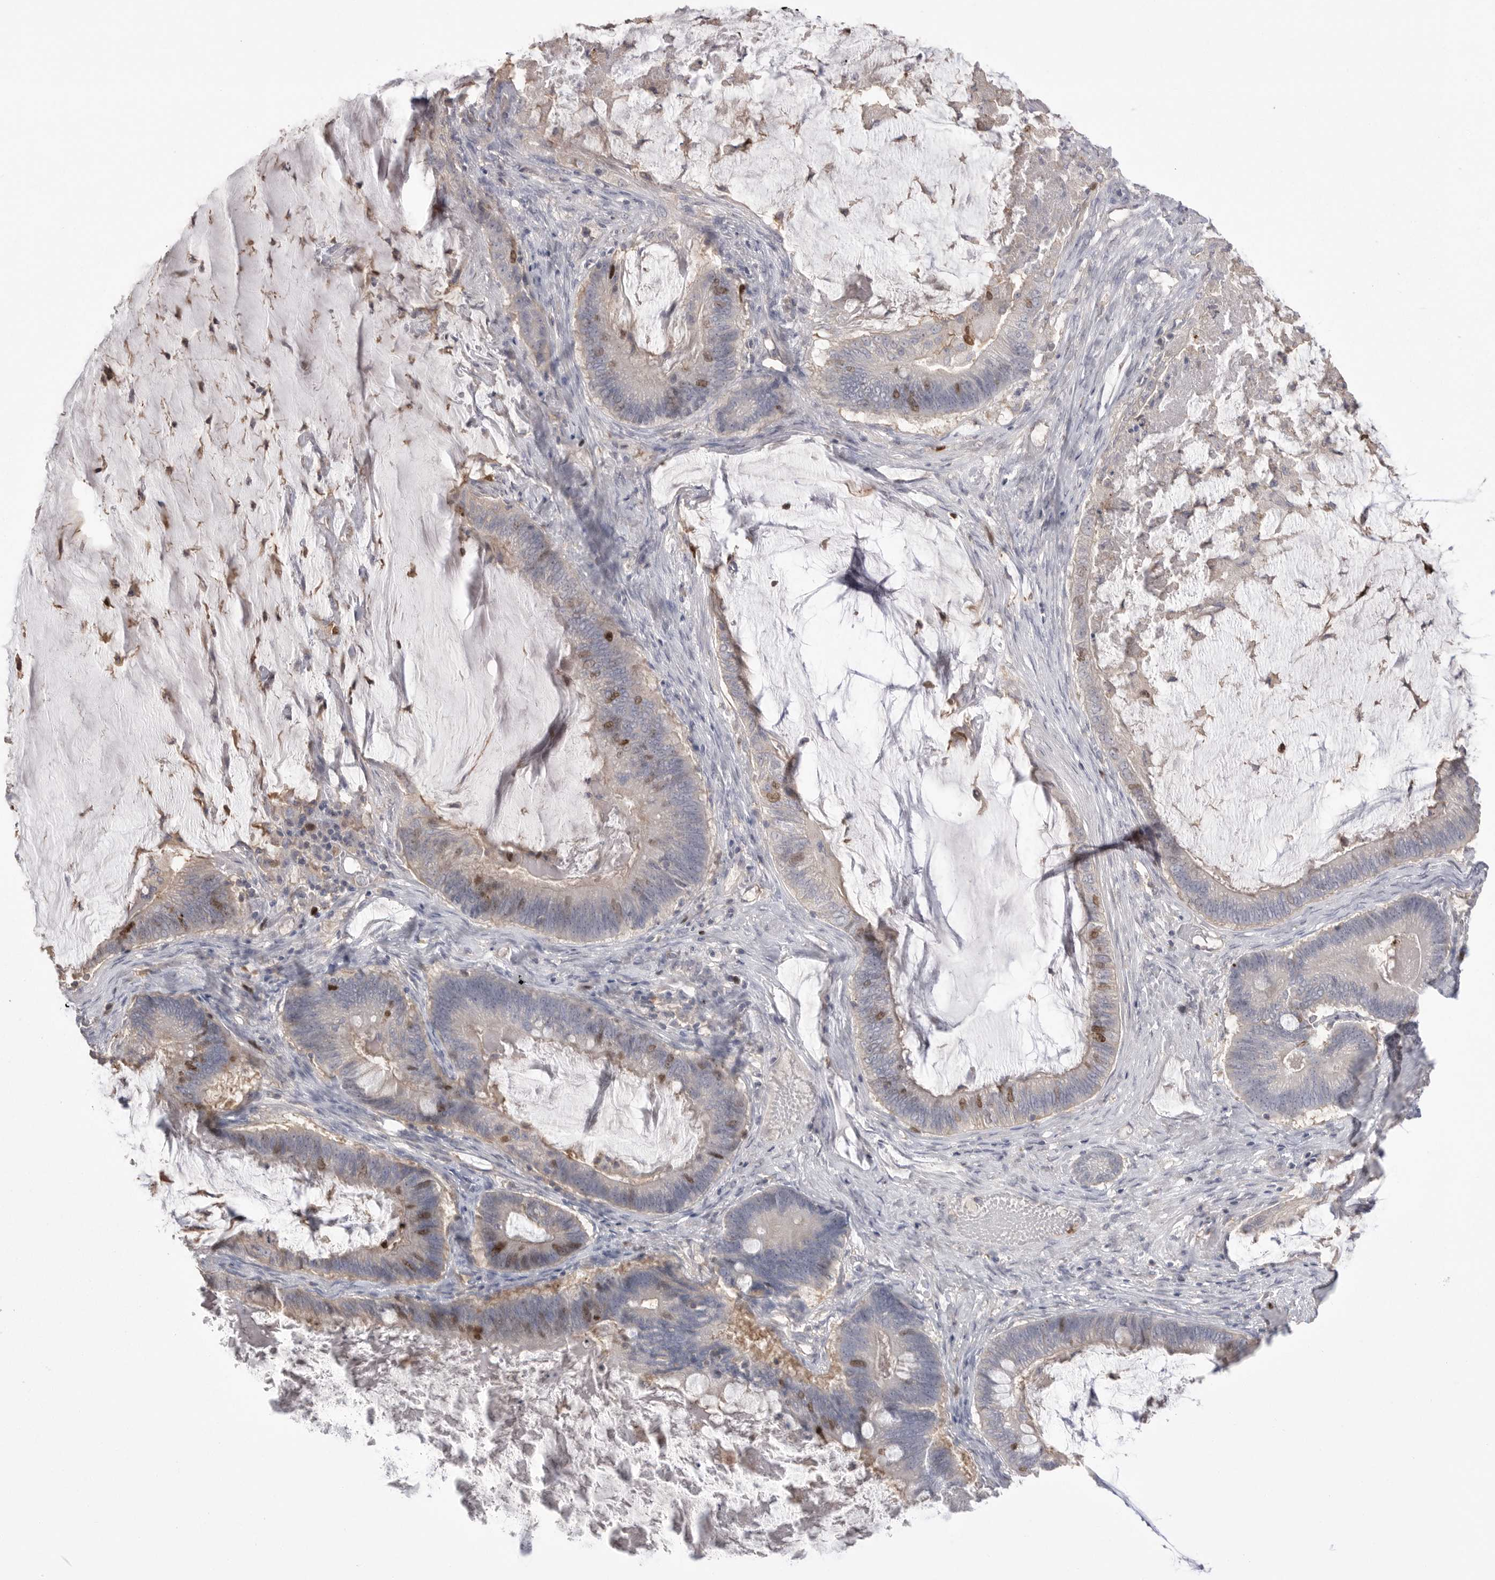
{"staining": {"intensity": "strong", "quantity": "<25%", "location": "nuclear"}, "tissue": "ovarian cancer", "cell_type": "Tumor cells", "image_type": "cancer", "snomed": [{"axis": "morphology", "description": "Cystadenocarcinoma, mucinous, NOS"}, {"axis": "topography", "description": "Ovary"}], "caption": "Human ovarian mucinous cystadenocarcinoma stained with a protein marker shows strong staining in tumor cells.", "gene": "TOP2A", "patient": {"sex": "female", "age": 61}}